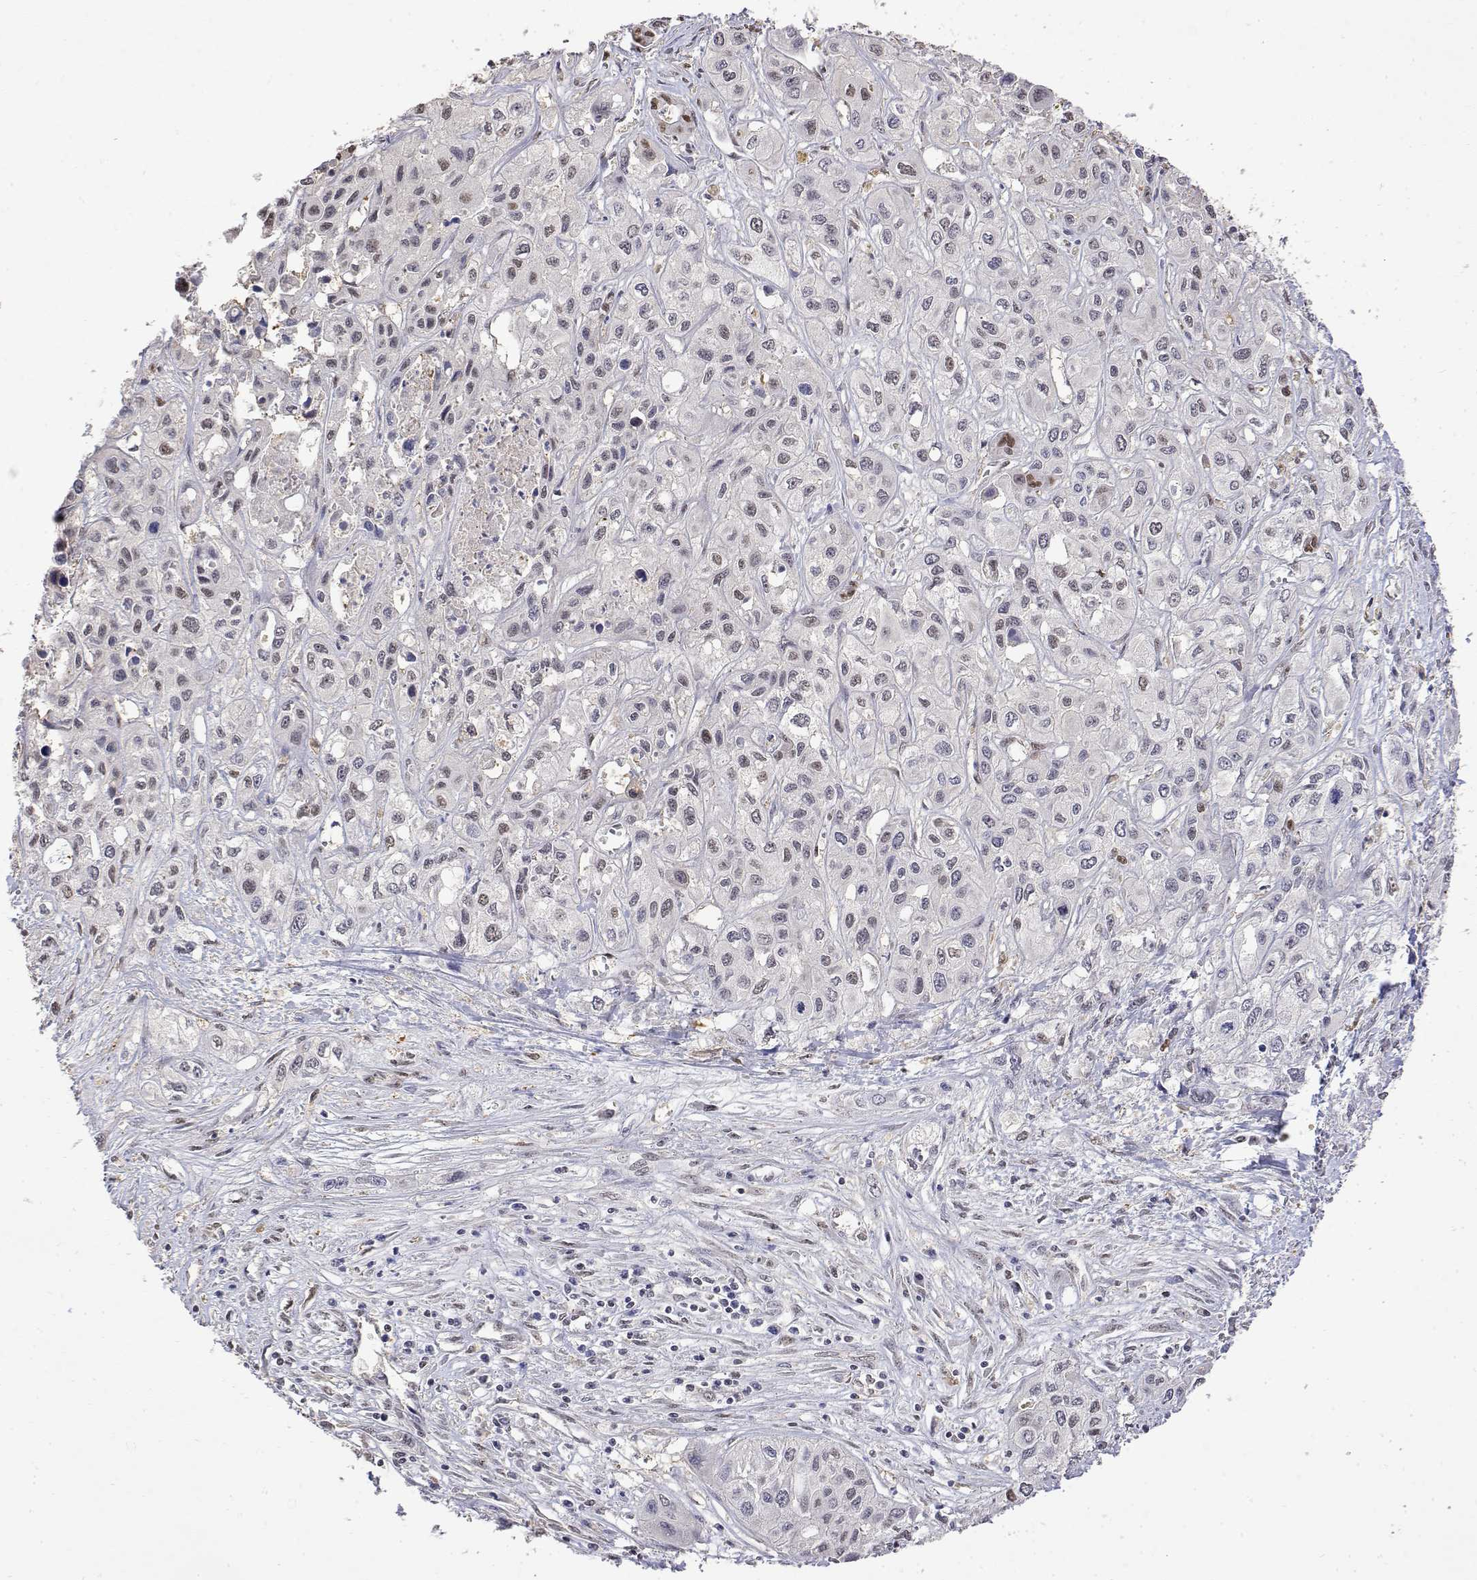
{"staining": {"intensity": "negative", "quantity": "none", "location": "none"}, "tissue": "liver cancer", "cell_type": "Tumor cells", "image_type": "cancer", "snomed": [{"axis": "morphology", "description": "Cholangiocarcinoma"}, {"axis": "topography", "description": "Liver"}], "caption": "Immunohistochemistry (IHC) photomicrograph of neoplastic tissue: human liver cancer stained with DAB exhibits no significant protein staining in tumor cells.", "gene": "TPI1", "patient": {"sex": "female", "age": 66}}